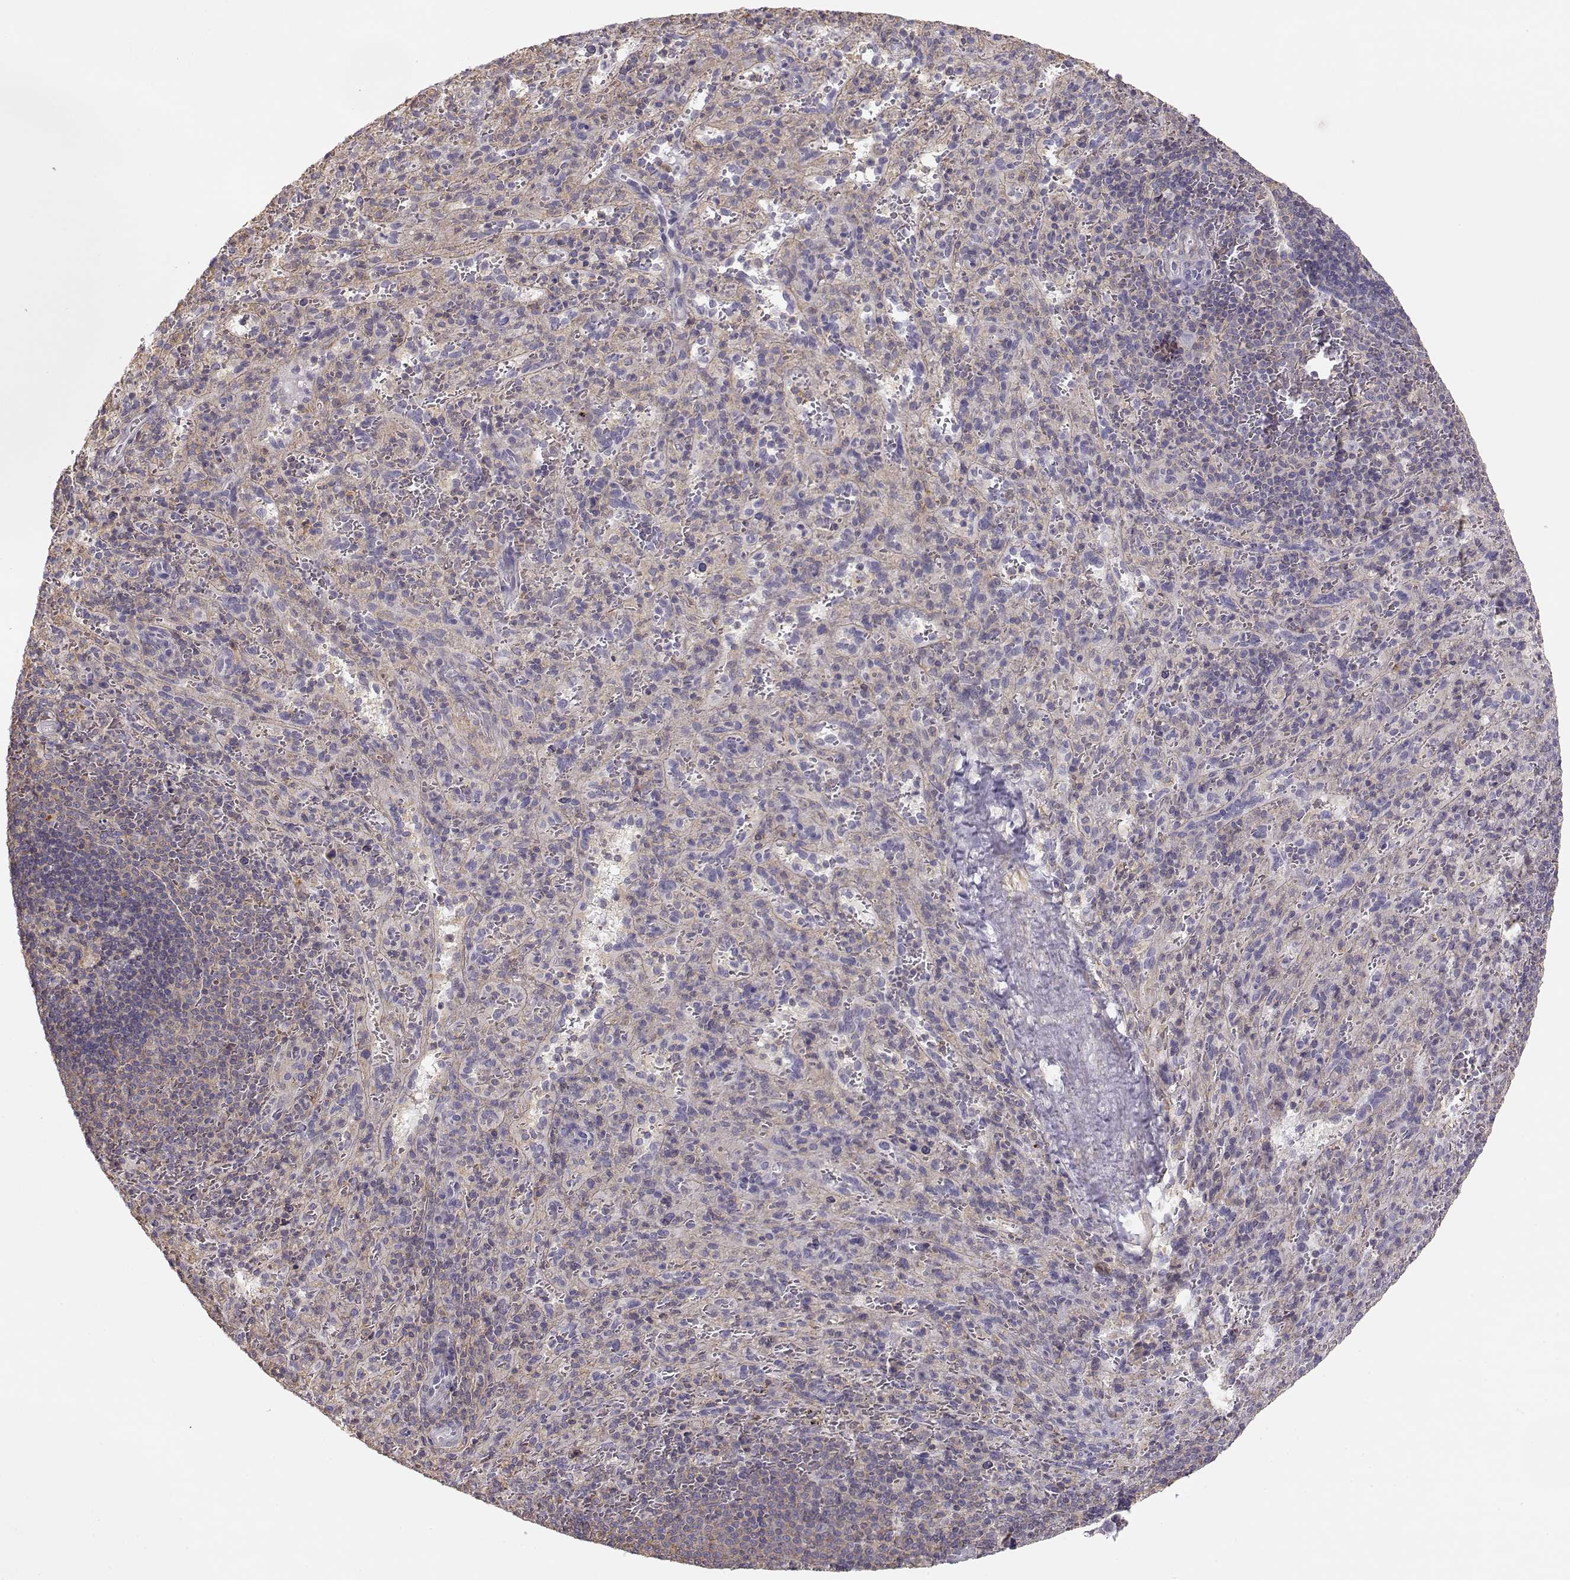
{"staining": {"intensity": "weak", "quantity": "<25%", "location": "cytoplasmic/membranous"}, "tissue": "spleen", "cell_type": "Cells in red pulp", "image_type": "normal", "snomed": [{"axis": "morphology", "description": "Normal tissue, NOS"}, {"axis": "topography", "description": "Spleen"}], "caption": "Cells in red pulp show no significant positivity in benign spleen. (Brightfield microscopy of DAB (3,3'-diaminobenzidine) immunohistochemistry at high magnification).", "gene": "DAPL1", "patient": {"sex": "male", "age": 57}}